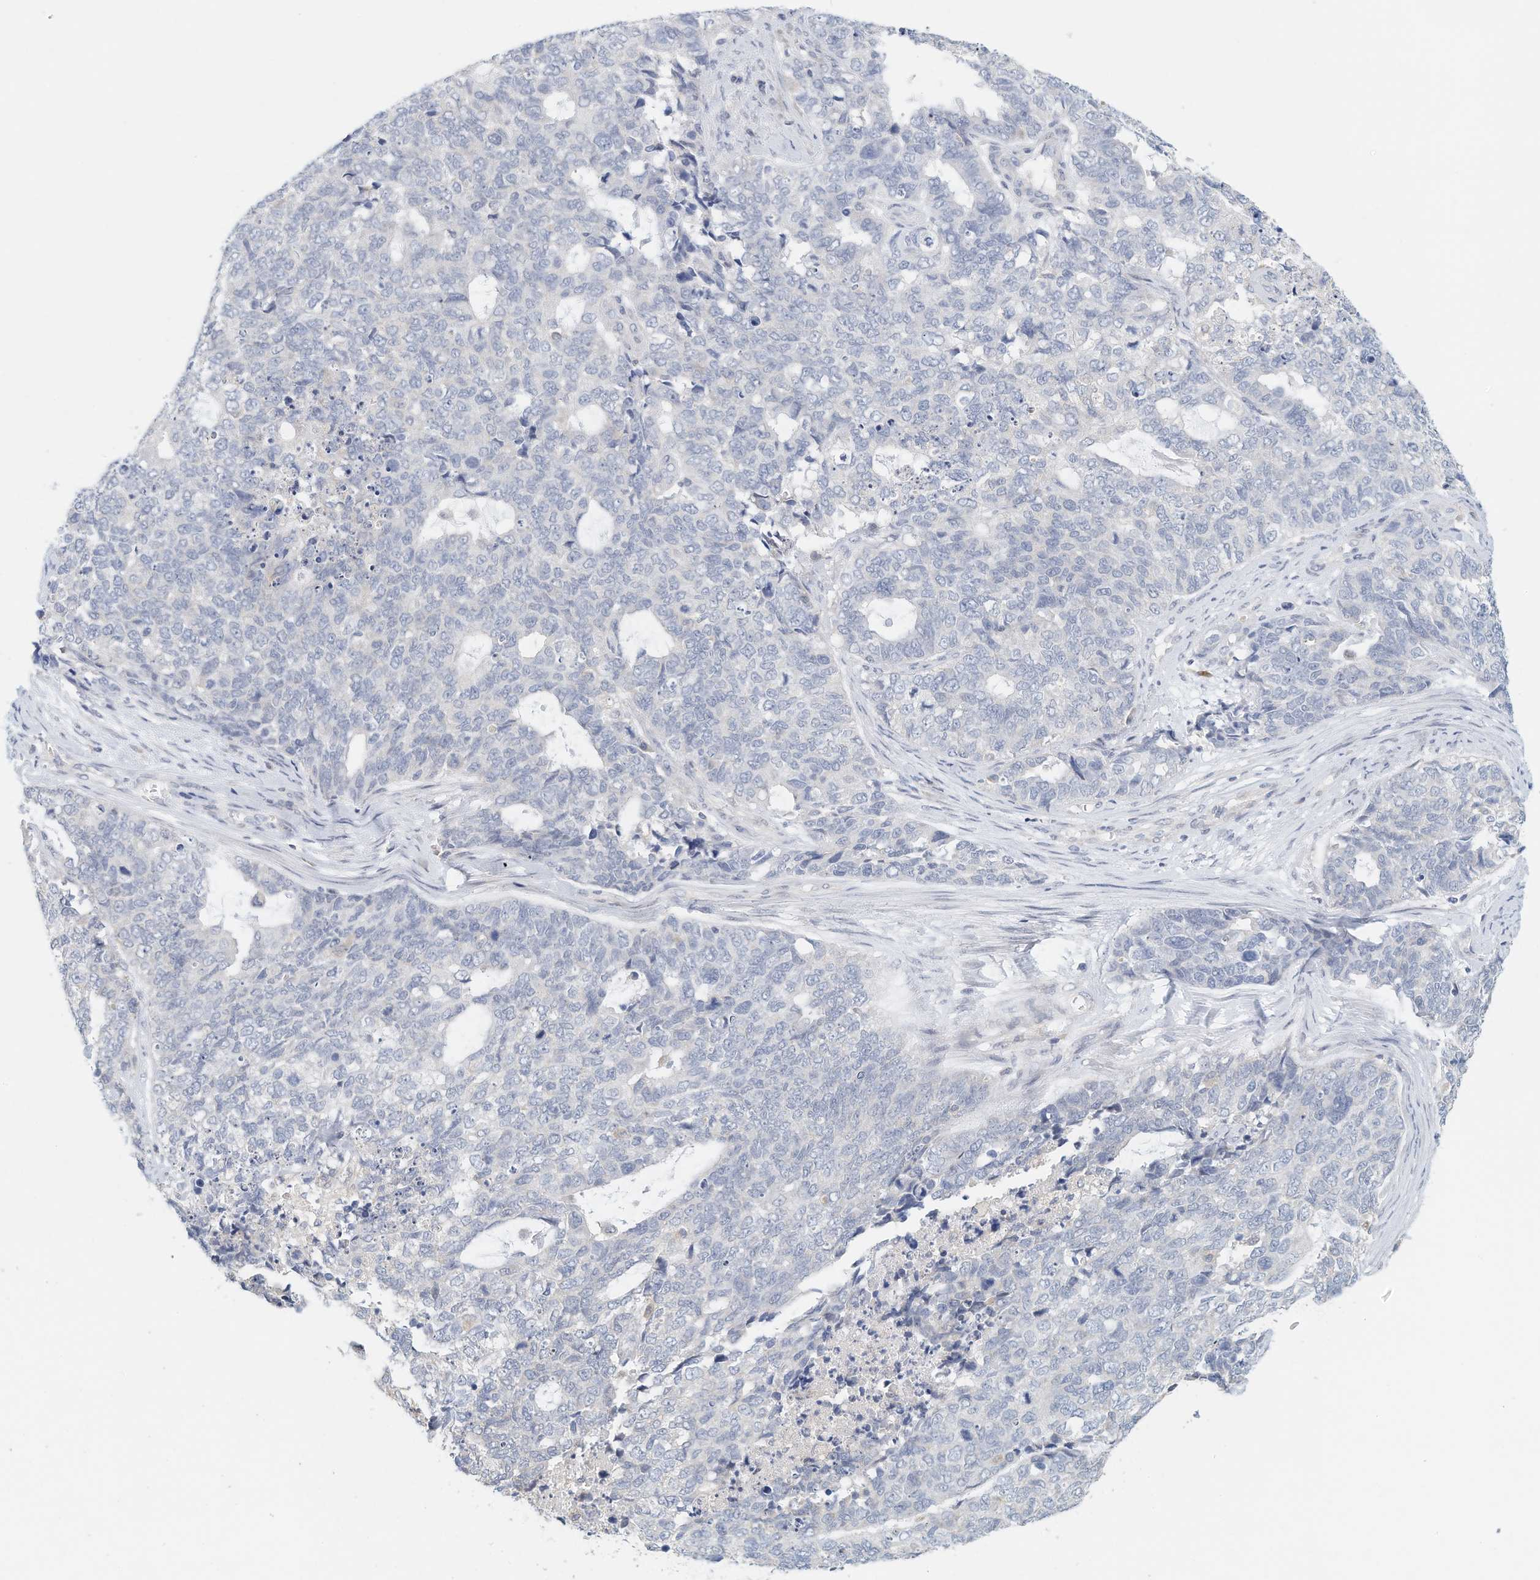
{"staining": {"intensity": "negative", "quantity": "none", "location": "none"}, "tissue": "cervical cancer", "cell_type": "Tumor cells", "image_type": "cancer", "snomed": [{"axis": "morphology", "description": "Squamous cell carcinoma, NOS"}, {"axis": "topography", "description": "Cervix"}], "caption": "This is an immunohistochemistry (IHC) micrograph of human squamous cell carcinoma (cervical). There is no staining in tumor cells.", "gene": "MICAL1", "patient": {"sex": "female", "age": 63}}